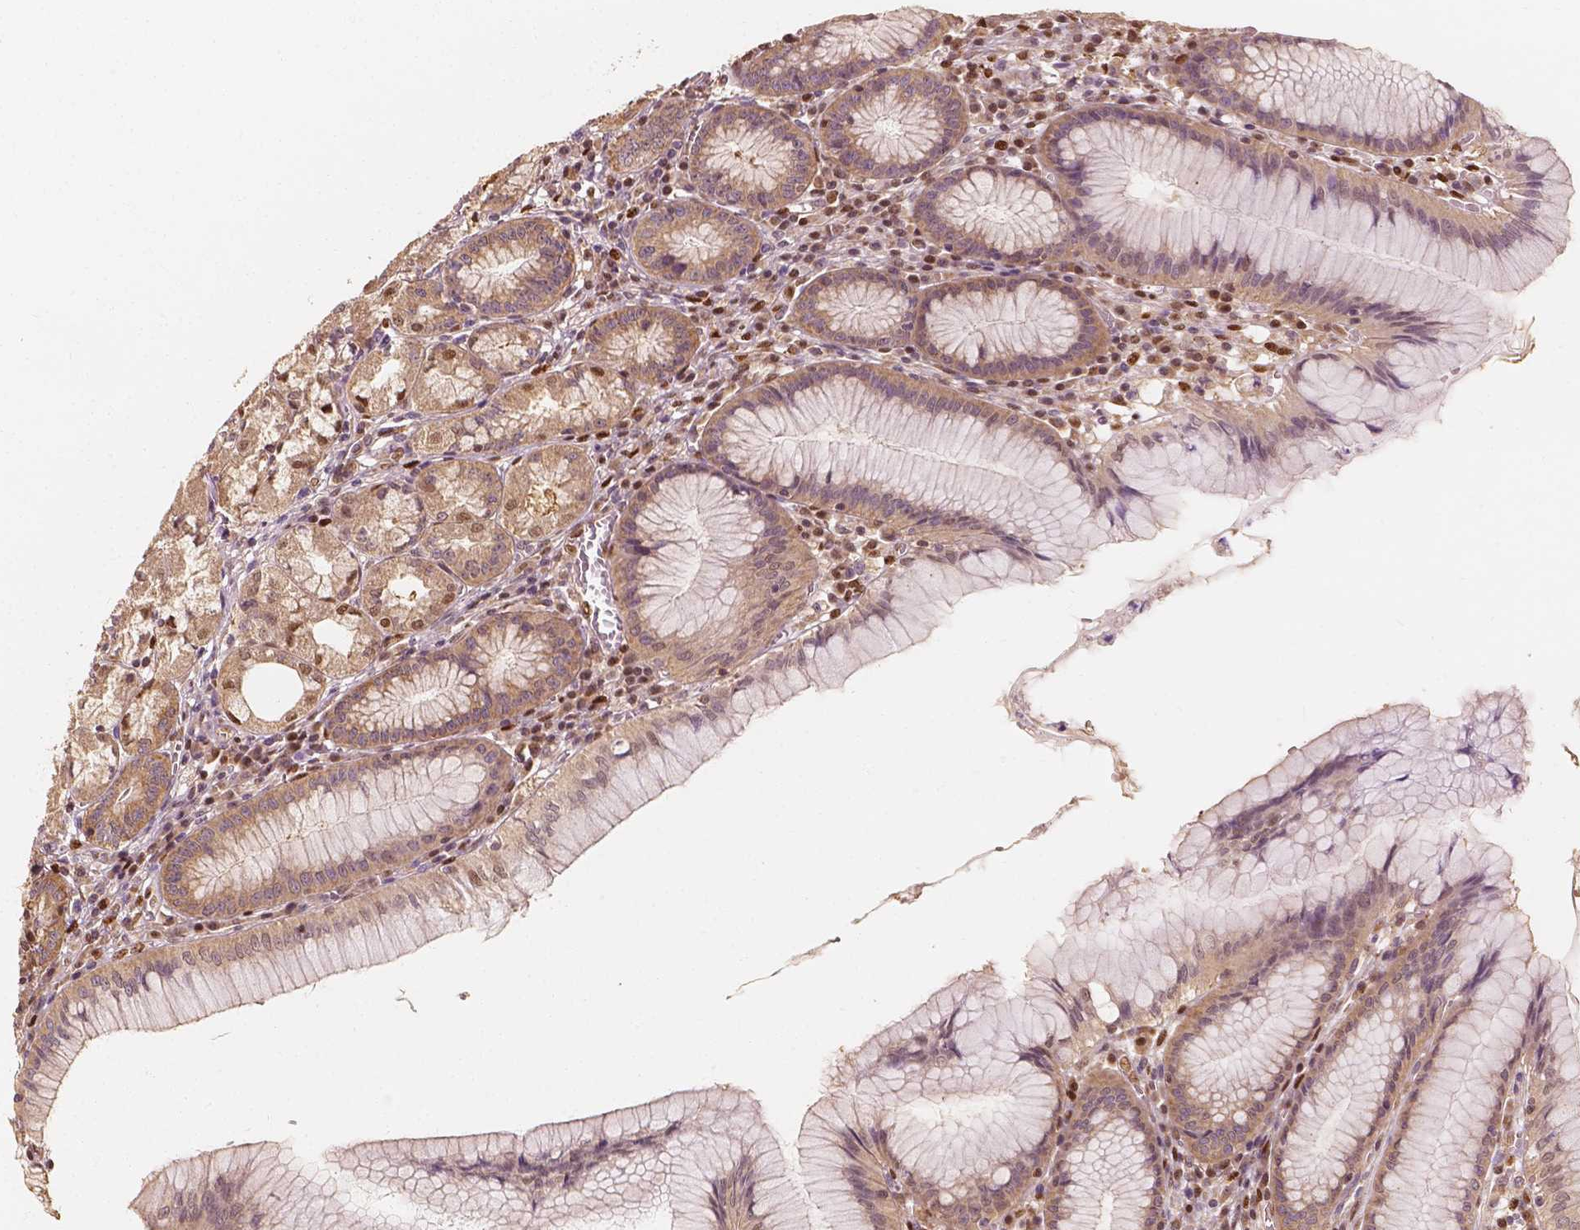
{"staining": {"intensity": "moderate", "quantity": ">75%", "location": "cytoplasmic/membranous,nuclear"}, "tissue": "stomach", "cell_type": "Glandular cells", "image_type": "normal", "snomed": [{"axis": "morphology", "description": "Normal tissue, NOS"}, {"axis": "topography", "description": "Stomach"}], "caption": "Brown immunohistochemical staining in normal stomach reveals moderate cytoplasmic/membranous,nuclear staining in approximately >75% of glandular cells.", "gene": "TBC1D17", "patient": {"sex": "male", "age": 55}}